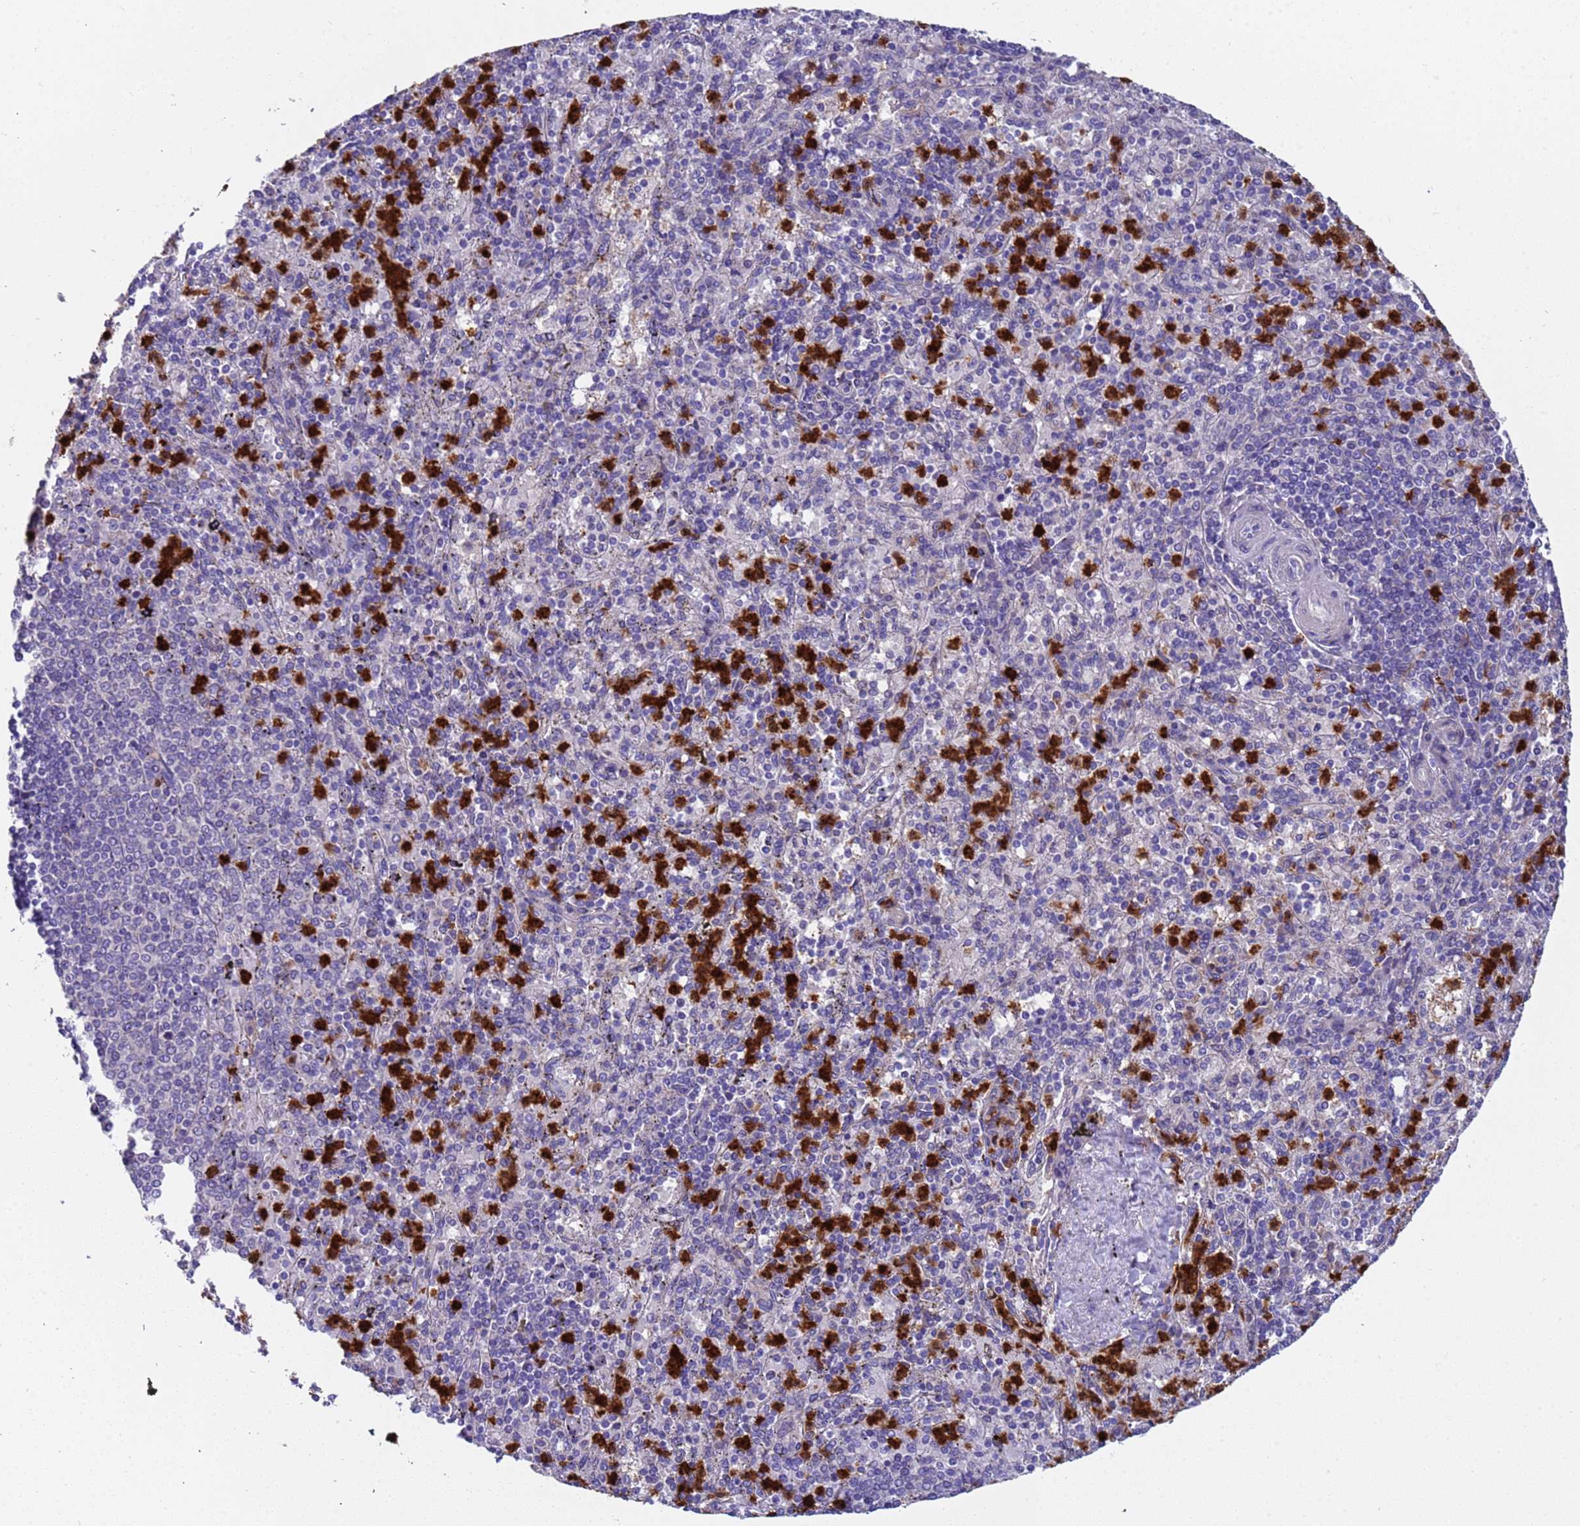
{"staining": {"intensity": "strong", "quantity": "<25%", "location": "cytoplasmic/membranous,nuclear"}, "tissue": "spleen", "cell_type": "Cells in red pulp", "image_type": "normal", "snomed": [{"axis": "morphology", "description": "Normal tissue, NOS"}, {"axis": "topography", "description": "Spleen"}], "caption": "High-power microscopy captured an immunohistochemistry photomicrograph of unremarkable spleen, revealing strong cytoplasmic/membranous,nuclear positivity in about <25% of cells in red pulp. The protein is shown in brown color, while the nuclei are stained blue.", "gene": "PAQR7", "patient": {"sex": "male", "age": 82}}